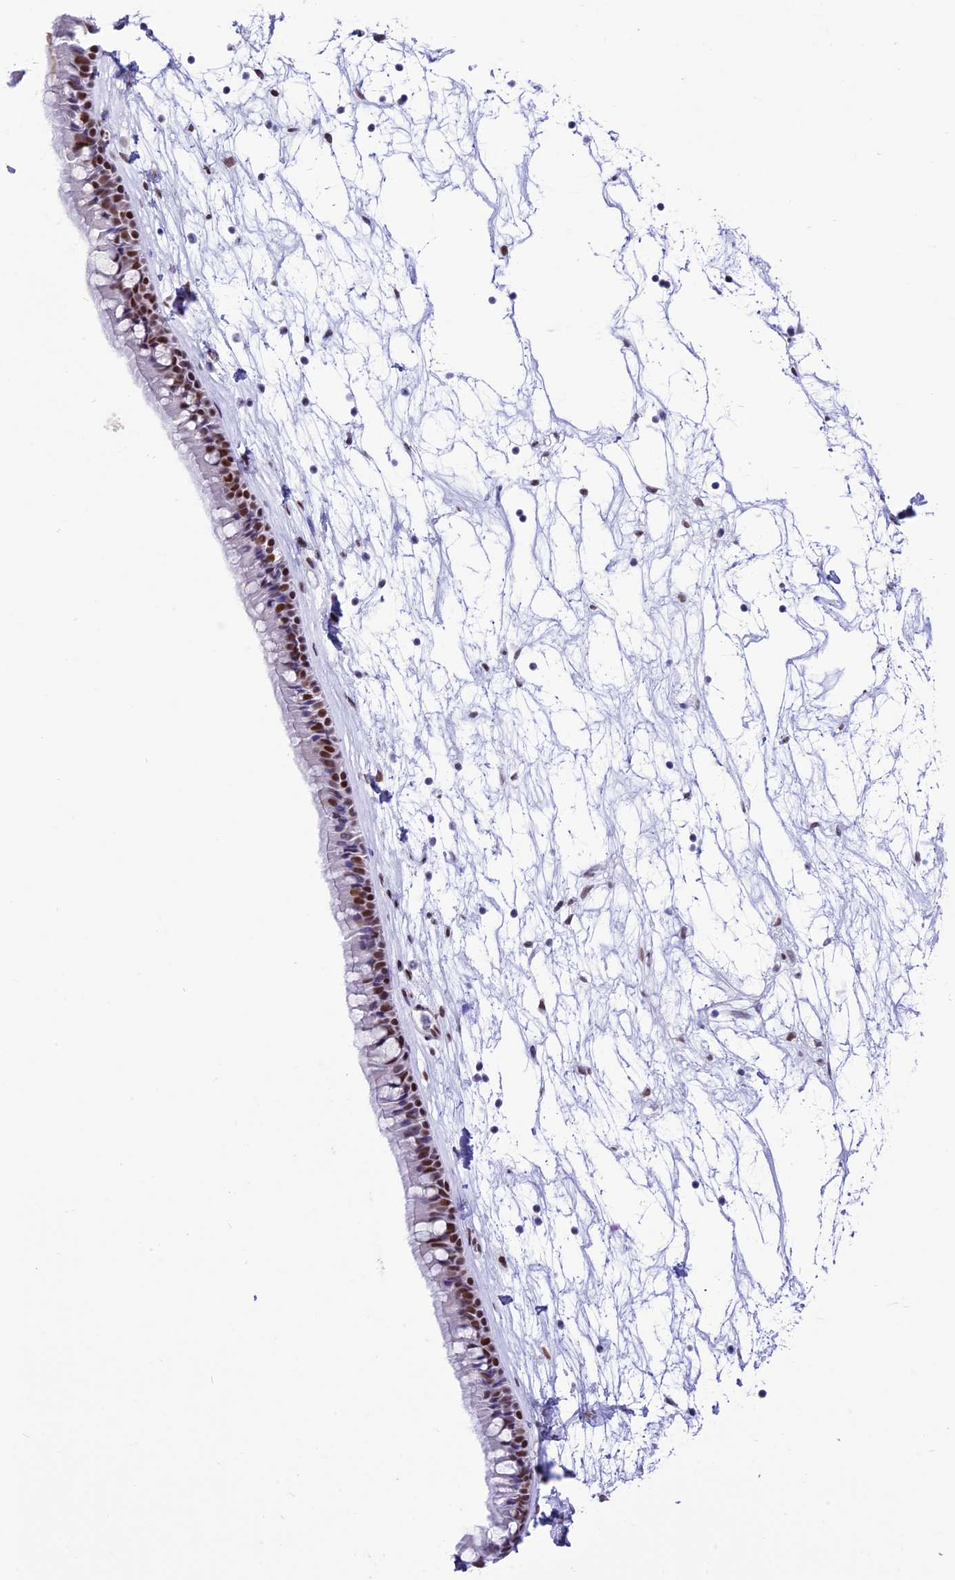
{"staining": {"intensity": "strong", "quantity": ">75%", "location": "nuclear"}, "tissue": "nasopharynx", "cell_type": "Respiratory epithelial cells", "image_type": "normal", "snomed": [{"axis": "morphology", "description": "Normal tissue, NOS"}, {"axis": "topography", "description": "Nasopharynx"}], "caption": "IHC image of normal human nasopharynx stained for a protein (brown), which shows high levels of strong nuclear staining in about >75% of respiratory epithelial cells.", "gene": "RPS6KB1", "patient": {"sex": "male", "age": 64}}